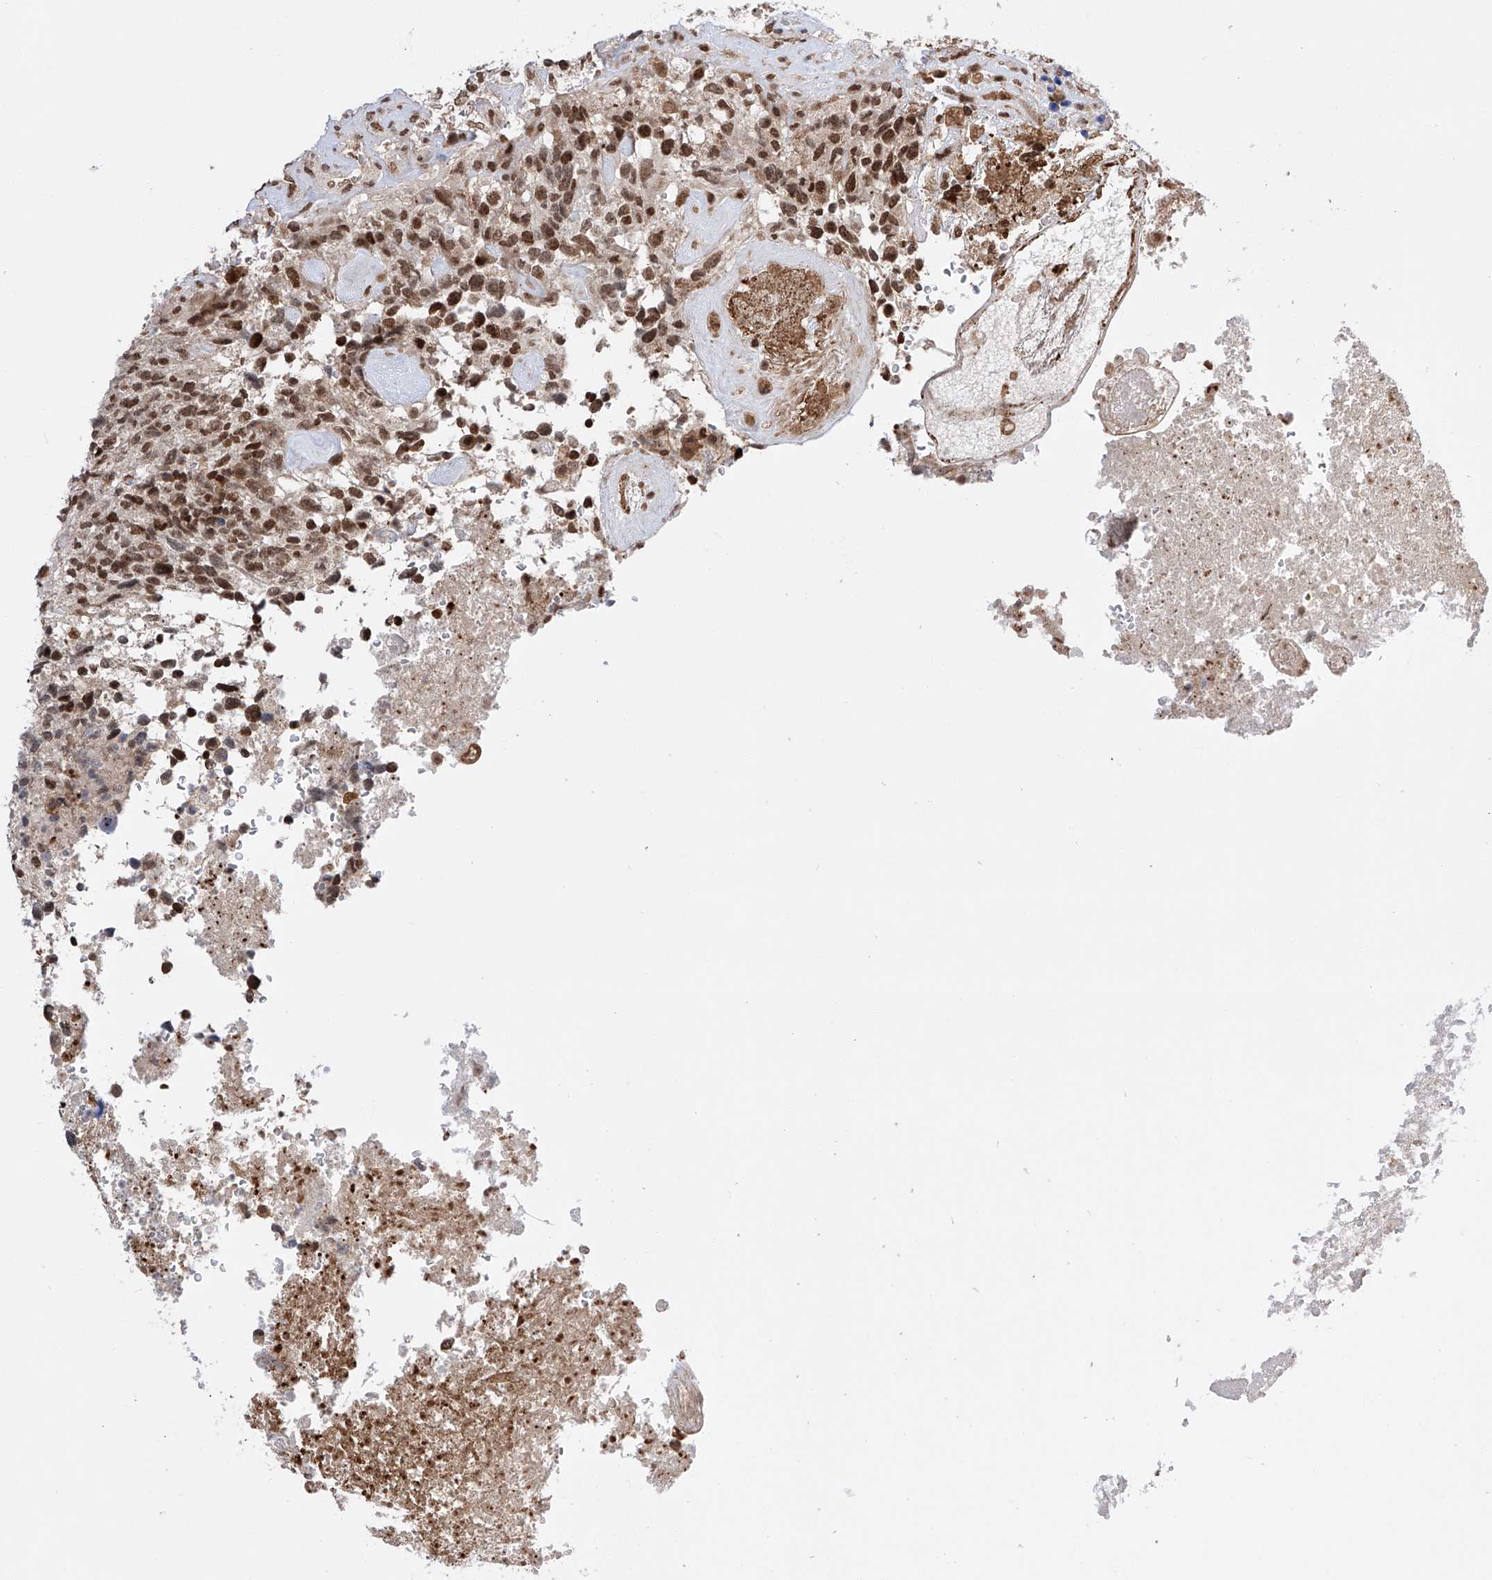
{"staining": {"intensity": "moderate", "quantity": ">75%", "location": "nuclear"}, "tissue": "glioma", "cell_type": "Tumor cells", "image_type": "cancer", "snomed": [{"axis": "morphology", "description": "Glioma, malignant, High grade"}, {"axis": "topography", "description": "Brain"}], "caption": "Tumor cells show medium levels of moderate nuclear expression in approximately >75% of cells in glioma. The protein of interest is shown in brown color, while the nuclei are stained blue.", "gene": "ZNF280D", "patient": {"sex": "male", "age": 69}}